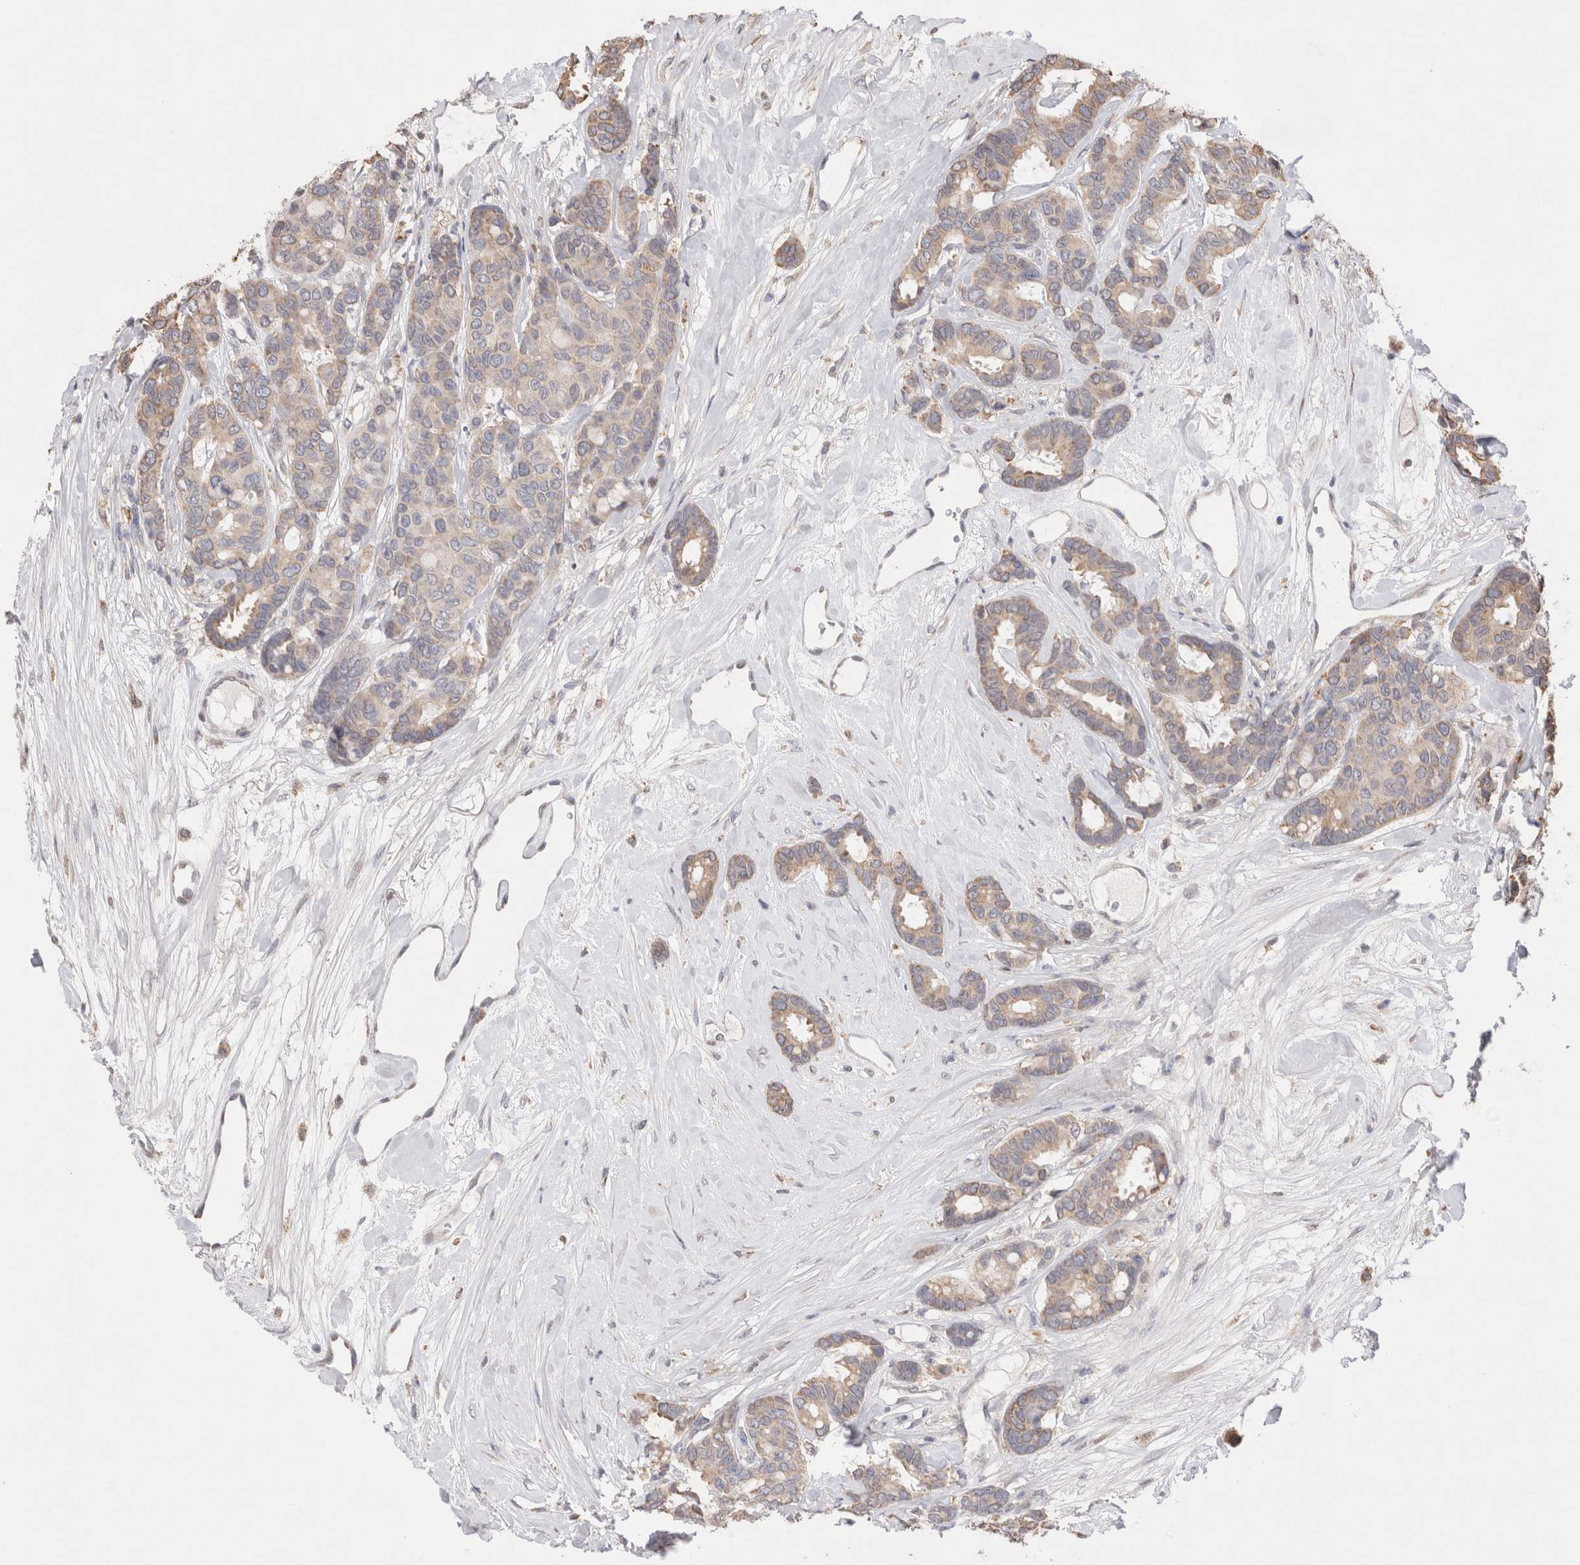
{"staining": {"intensity": "weak", "quantity": "25%-75%", "location": "cytoplasmic/membranous"}, "tissue": "breast cancer", "cell_type": "Tumor cells", "image_type": "cancer", "snomed": [{"axis": "morphology", "description": "Duct carcinoma"}, {"axis": "topography", "description": "Breast"}], "caption": "About 25%-75% of tumor cells in human infiltrating ductal carcinoma (breast) demonstrate weak cytoplasmic/membranous protein positivity as visualized by brown immunohistochemical staining.", "gene": "GIMAP6", "patient": {"sex": "female", "age": 87}}